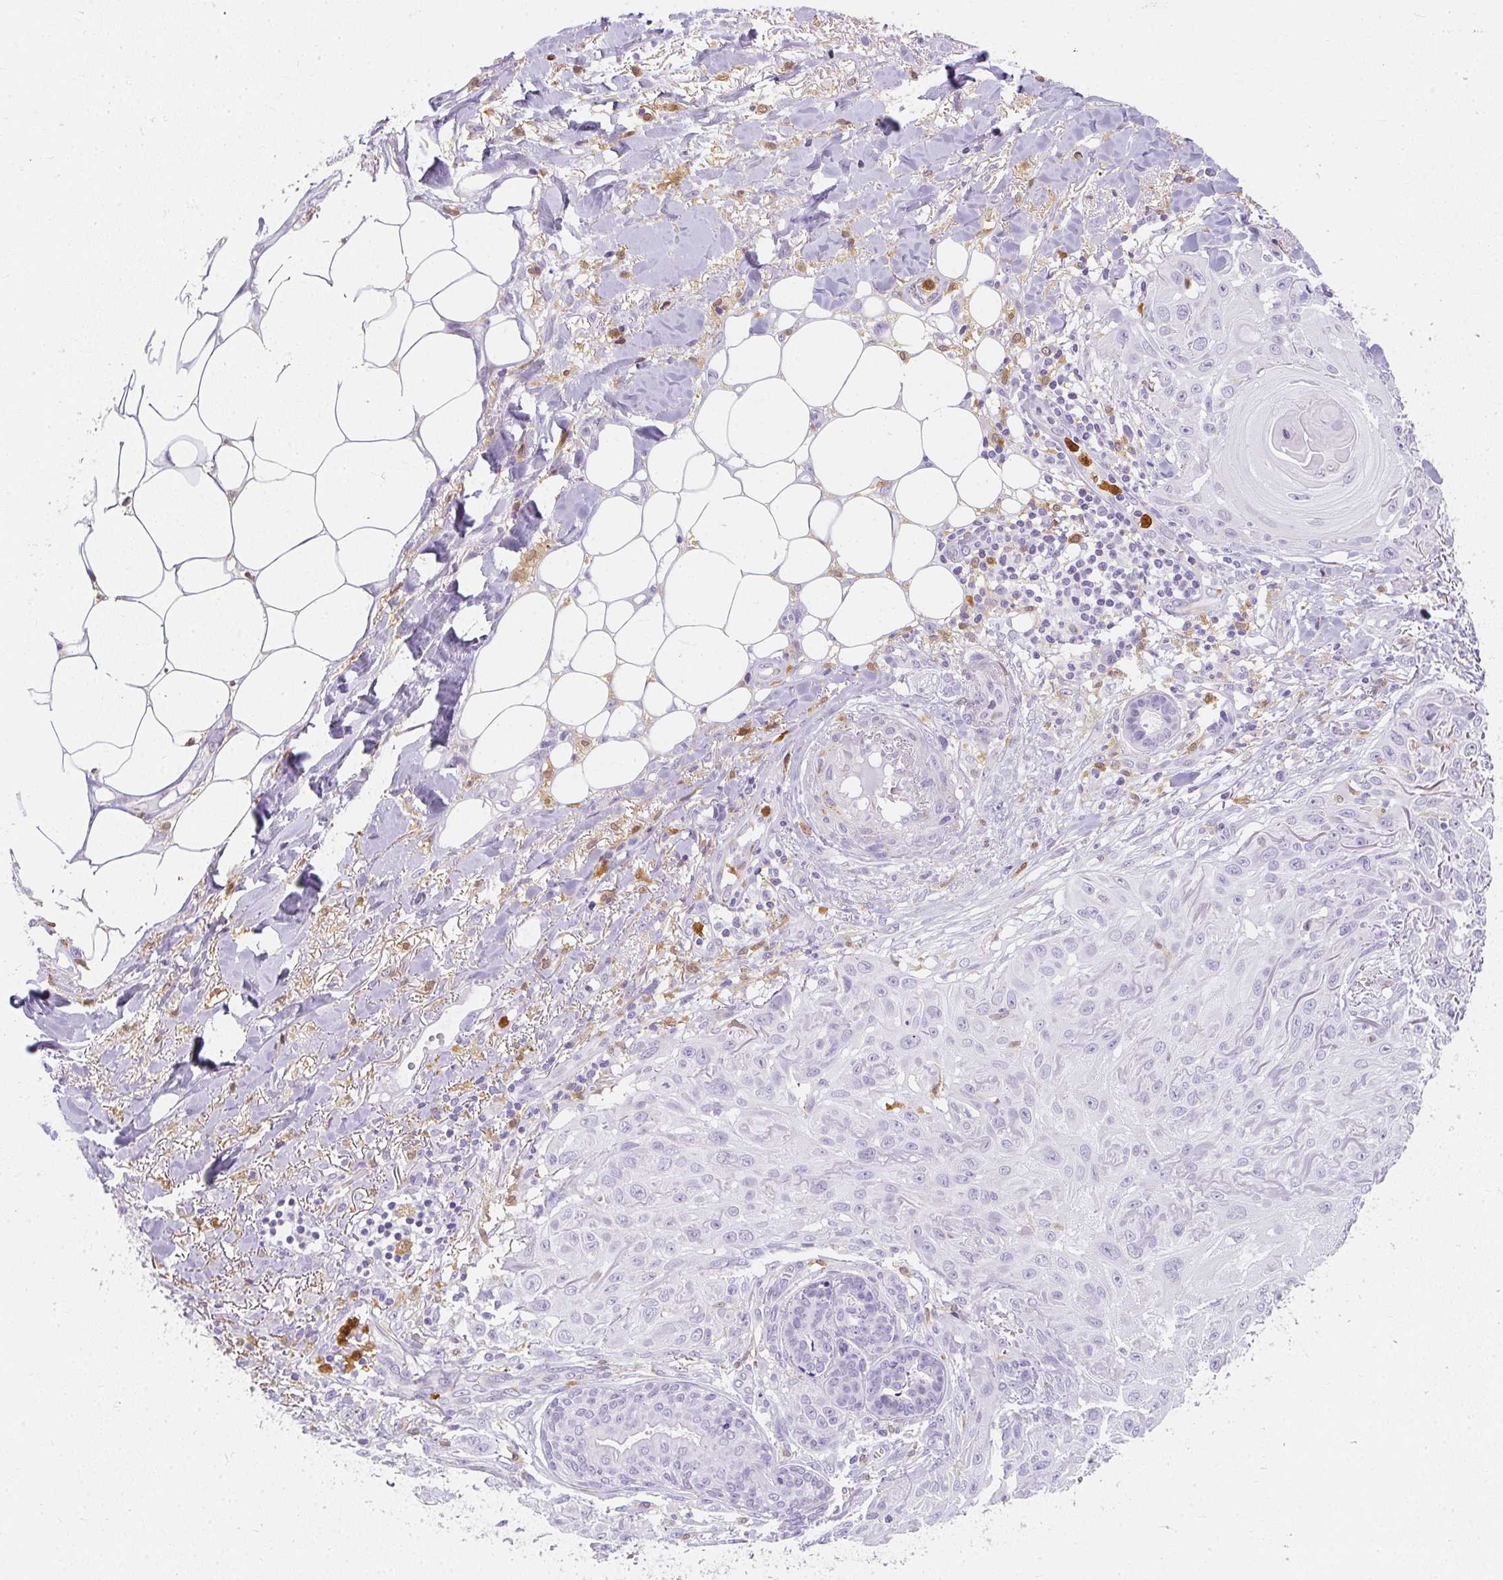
{"staining": {"intensity": "negative", "quantity": "none", "location": "none"}, "tissue": "skin cancer", "cell_type": "Tumor cells", "image_type": "cancer", "snomed": [{"axis": "morphology", "description": "Squamous cell carcinoma, NOS"}, {"axis": "topography", "description": "Skin"}], "caption": "DAB (3,3'-diaminobenzidine) immunohistochemical staining of human skin cancer displays no significant positivity in tumor cells. Brightfield microscopy of immunohistochemistry stained with DAB (brown) and hematoxylin (blue), captured at high magnification.", "gene": "HK3", "patient": {"sex": "female", "age": 91}}